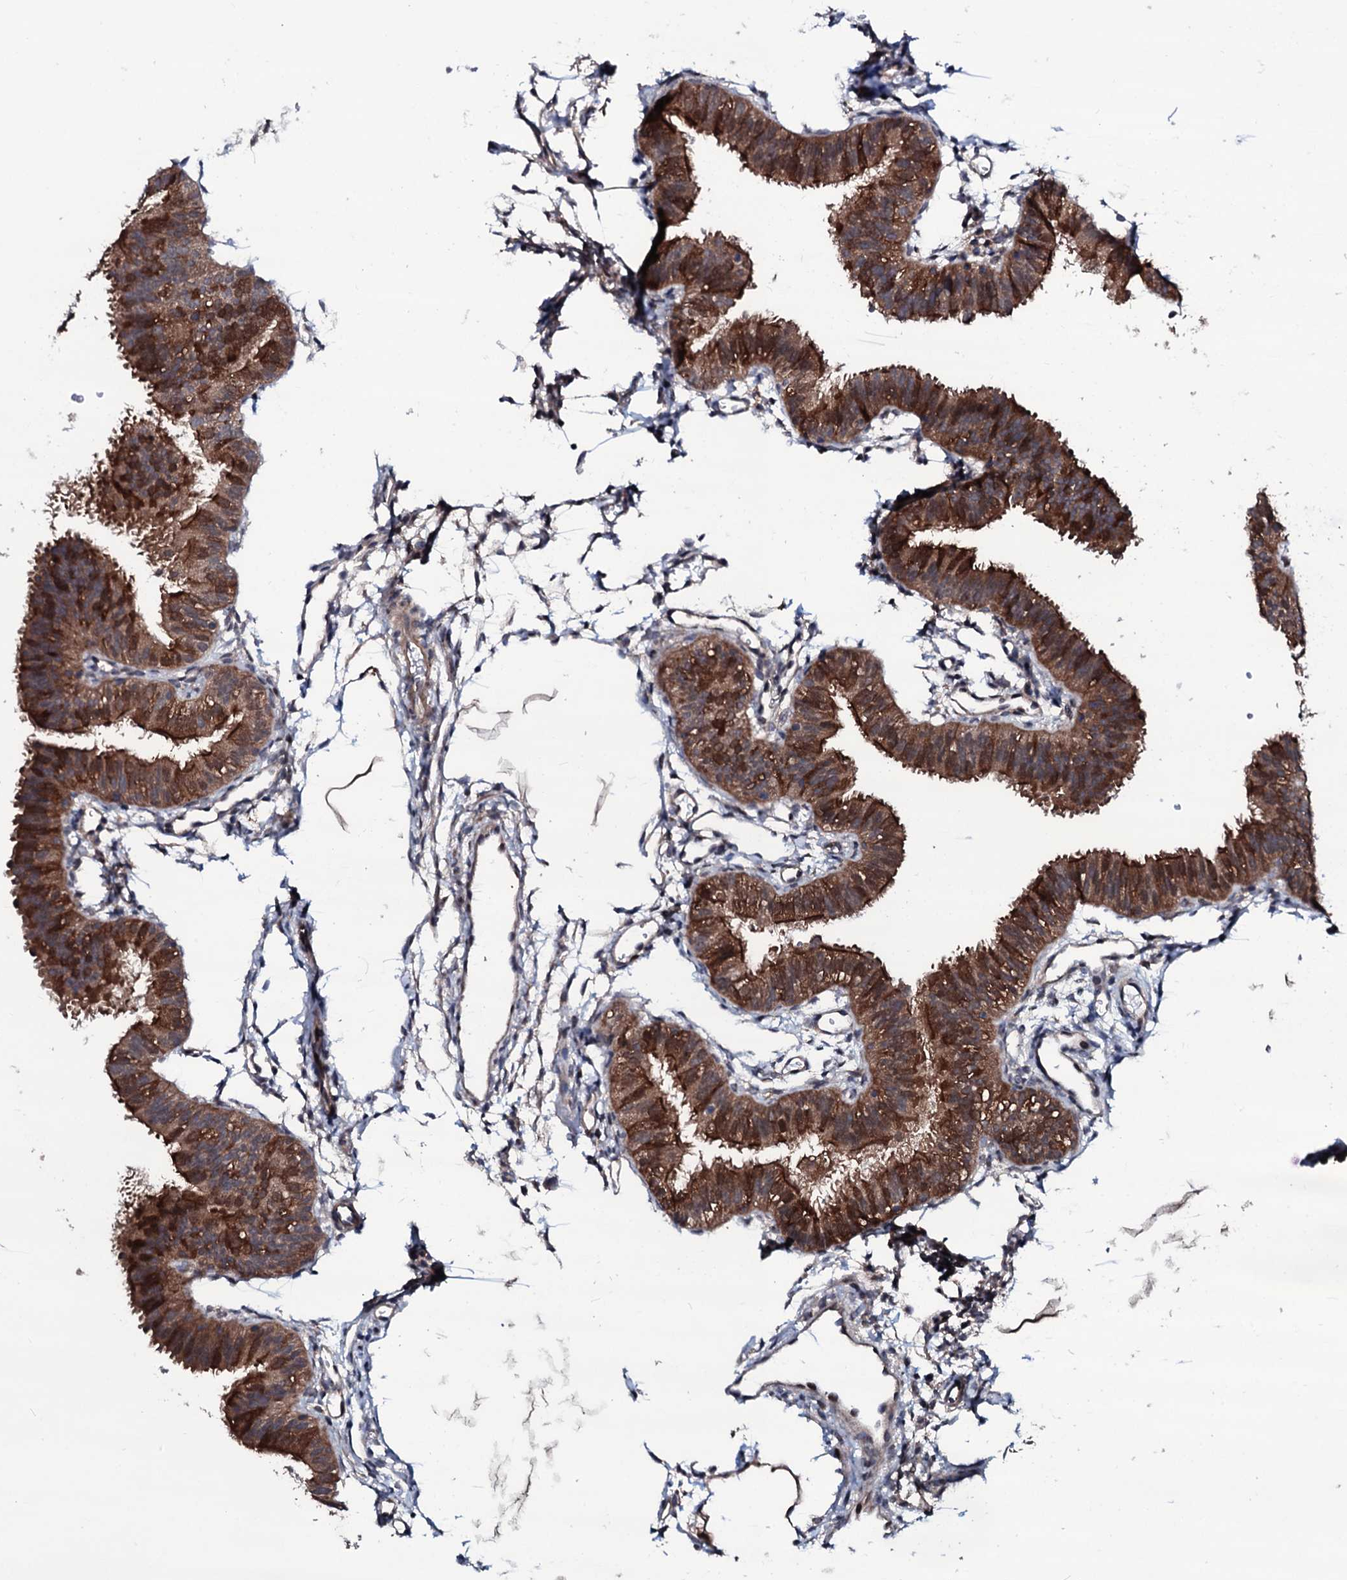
{"staining": {"intensity": "strong", "quantity": ">75%", "location": "cytoplasmic/membranous"}, "tissue": "fallopian tube", "cell_type": "Glandular cells", "image_type": "normal", "snomed": [{"axis": "morphology", "description": "Normal tissue, NOS"}, {"axis": "topography", "description": "Fallopian tube"}], "caption": "The image demonstrates a brown stain indicating the presence of a protein in the cytoplasmic/membranous of glandular cells in fallopian tube.", "gene": "OGFOD2", "patient": {"sex": "female", "age": 35}}